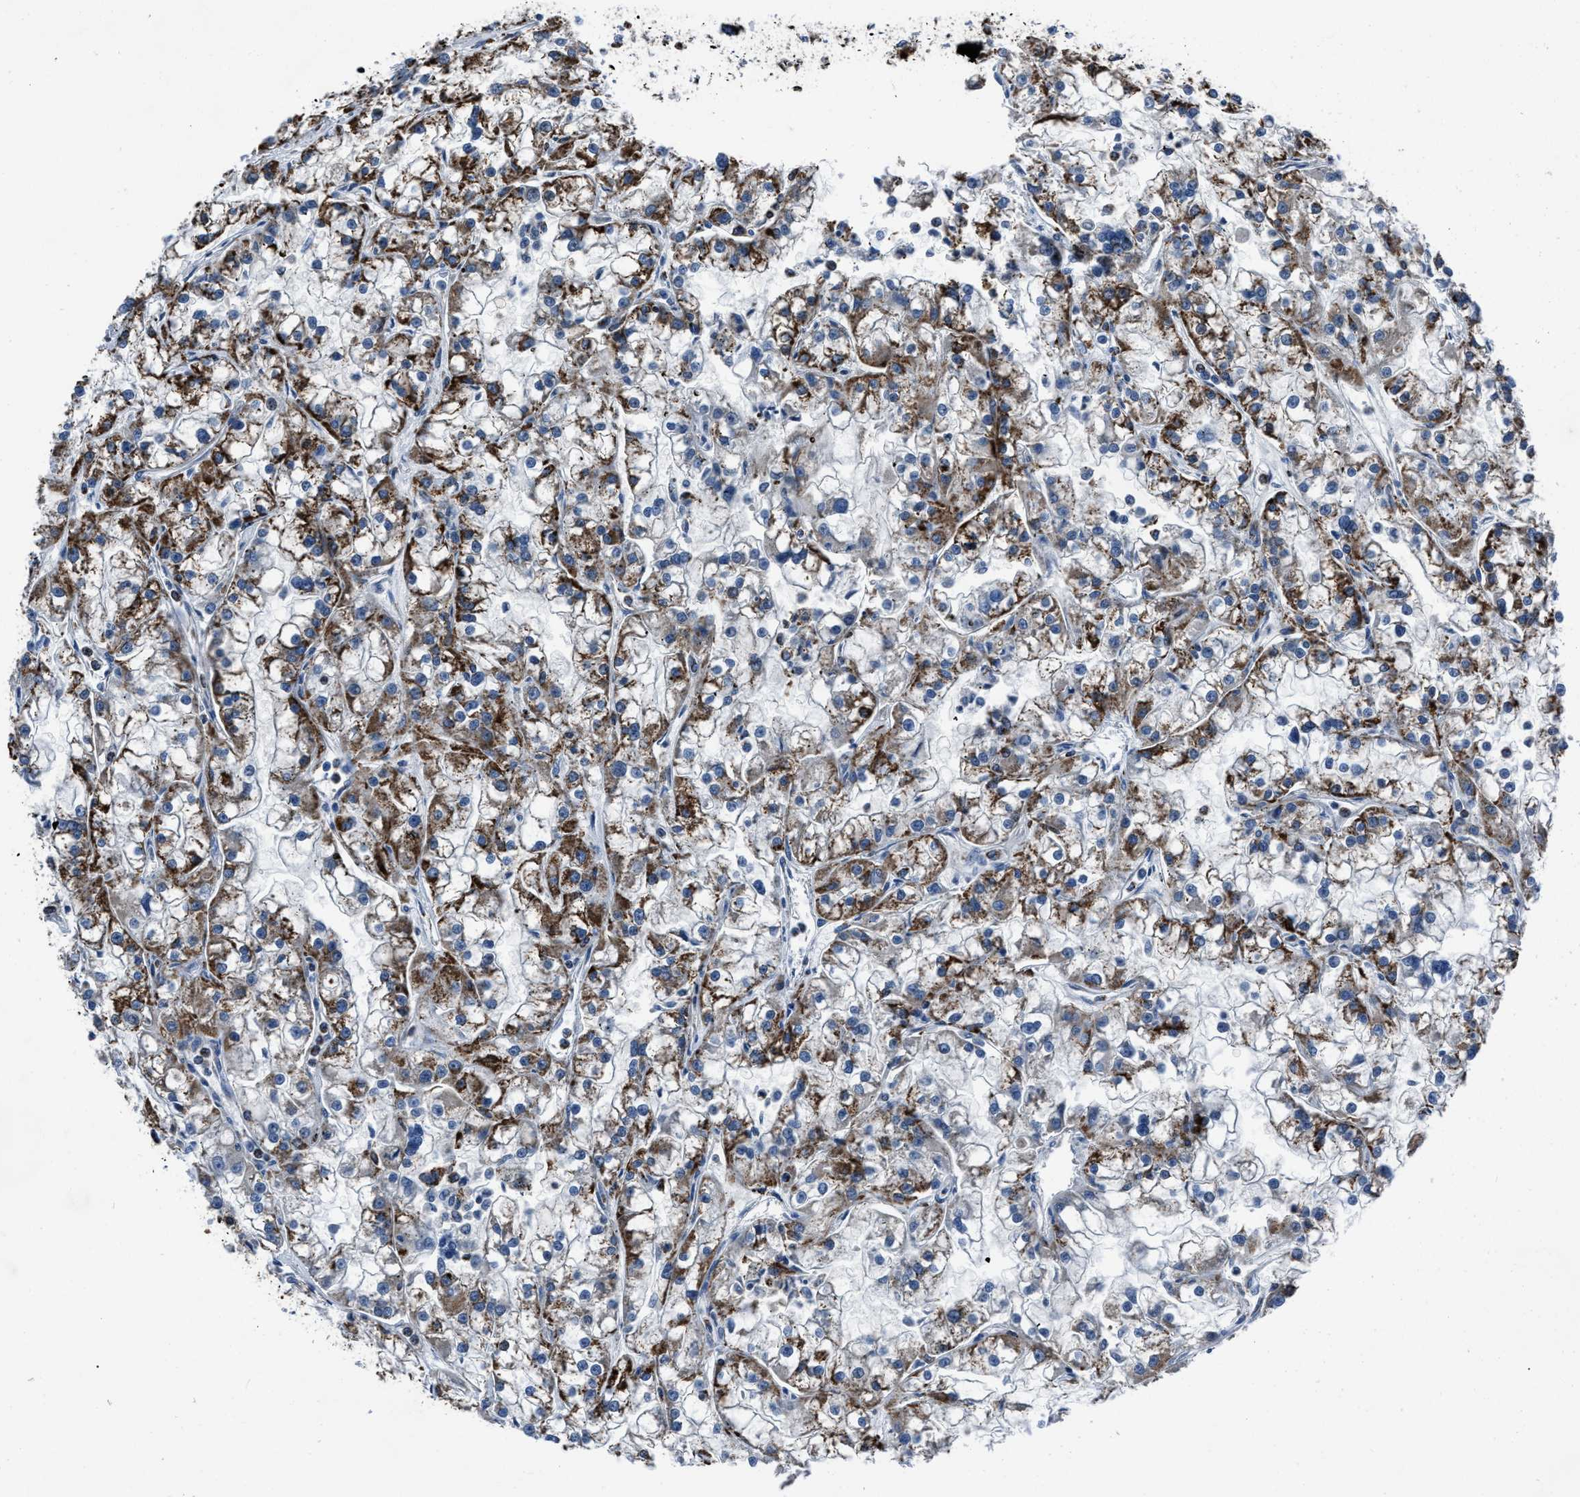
{"staining": {"intensity": "moderate", "quantity": ">75%", "location": "cytoplasmic/membranous"}, "tissue": "renal cancer", "cell_type": "Tumor cells", "image_type": "cancer", "snomed": [{"axis": "morphology", "description": "Adenocarcinoma, NOS"}, {"axis": "topography", "description": "Kidney"}], "caption": "An image showing moderate cytoplasmic/membranous positivity in approximately >75% of tumor cells in renal cancer (adenocarcinoma), as visualized by brown immunohistochemical staining.", "gene": "NSD3", "patient": {"sex": "female", "age": 52}}